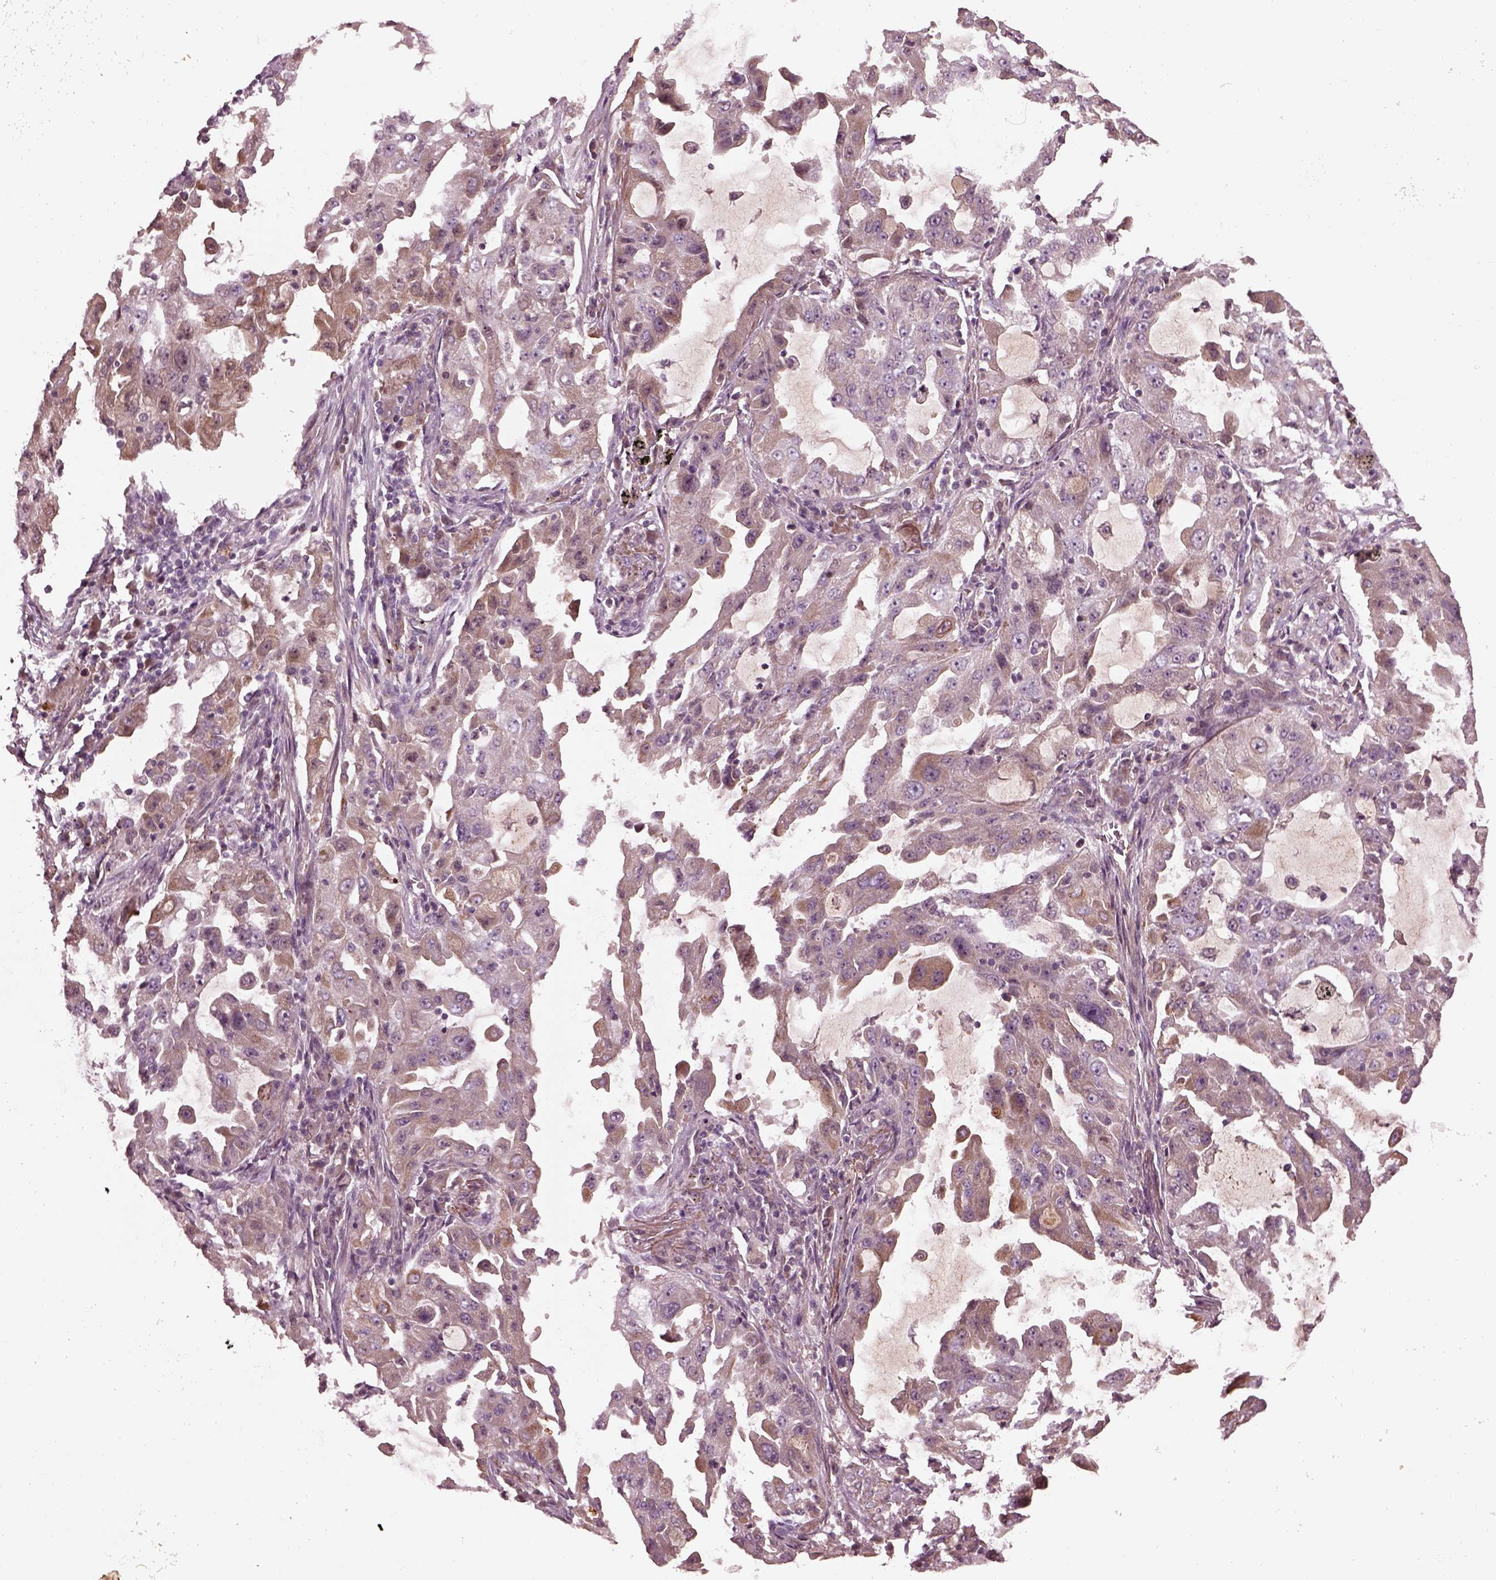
{"staining": {"intensity": "moderate", "quantity": "<25%", "location": "cytoplasmic/membranous"}, "tissue": "lung cancer", "cell_type": "Tumor cells", "image_type": "cancer", "snomed": [{"axis": "morphology", "description": "Adenocarcinoma, NOS"}, {"axis": "topography", "description": "Lung"}], "caption": "Adenocarcinoma (lung) stained with a brown dye exhibits moderate cytoplasmic/membranous positive expression in about <25% of tumor cells.", "gene": "EFEMP1", "patient": {"sex": "female", "age": 61}}